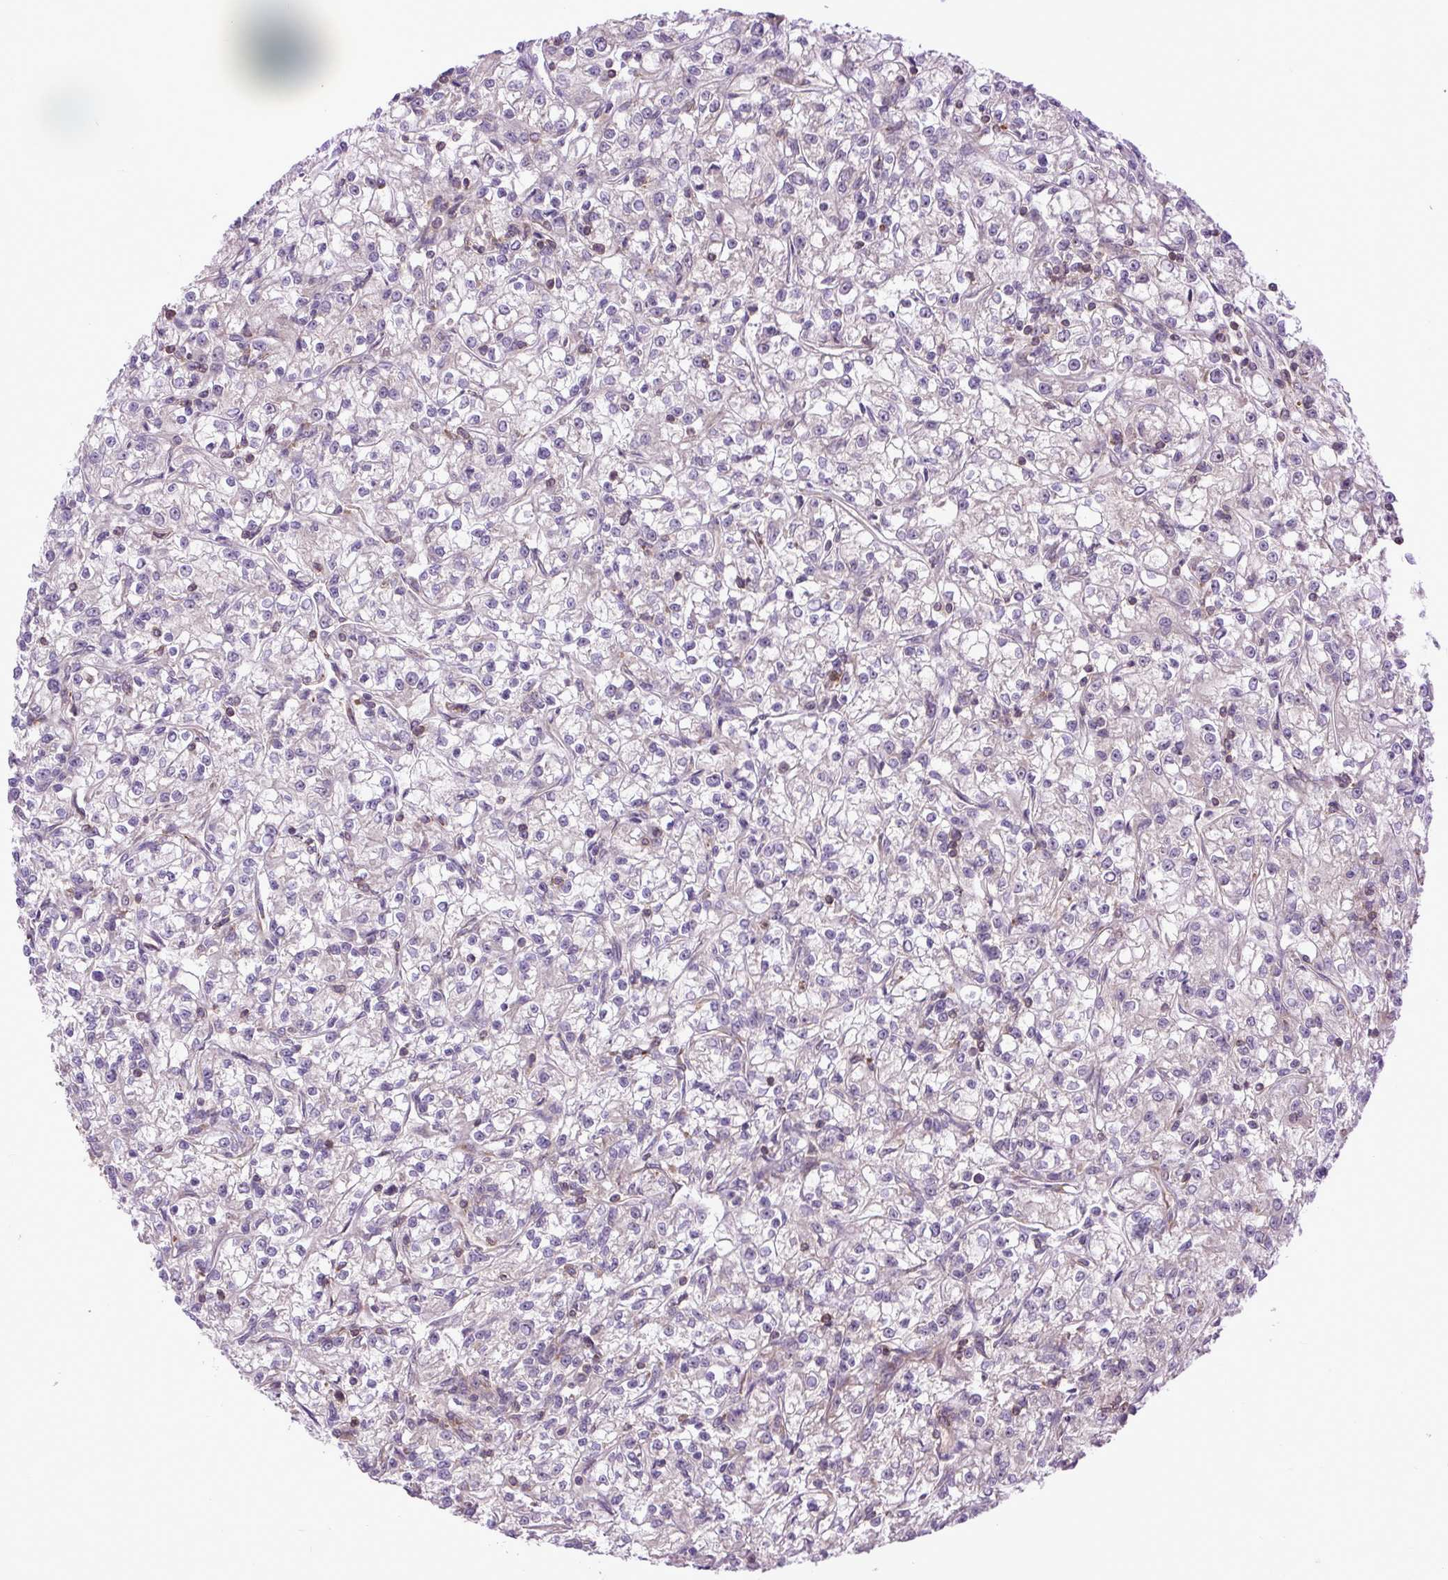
{"staining": {"intensity": "weak", "quantity": "<25%", "location": "cytoplasmic/membranous"}, "tissue": "renal cancer", "cell_type": "Tumor cells", "image_type": "cancer", "snomed": [{"axis": "morphology", "description": "Adenocarcinoma, NOS"}, {"axis": "topography", "description": "Kidney"}], "caption": "Immunohistochemical staining of renal cancer exhibits no significant staining in tumor cells.", "gene": "PLCG1", "patient": {"sex": "female", "age": 59}}